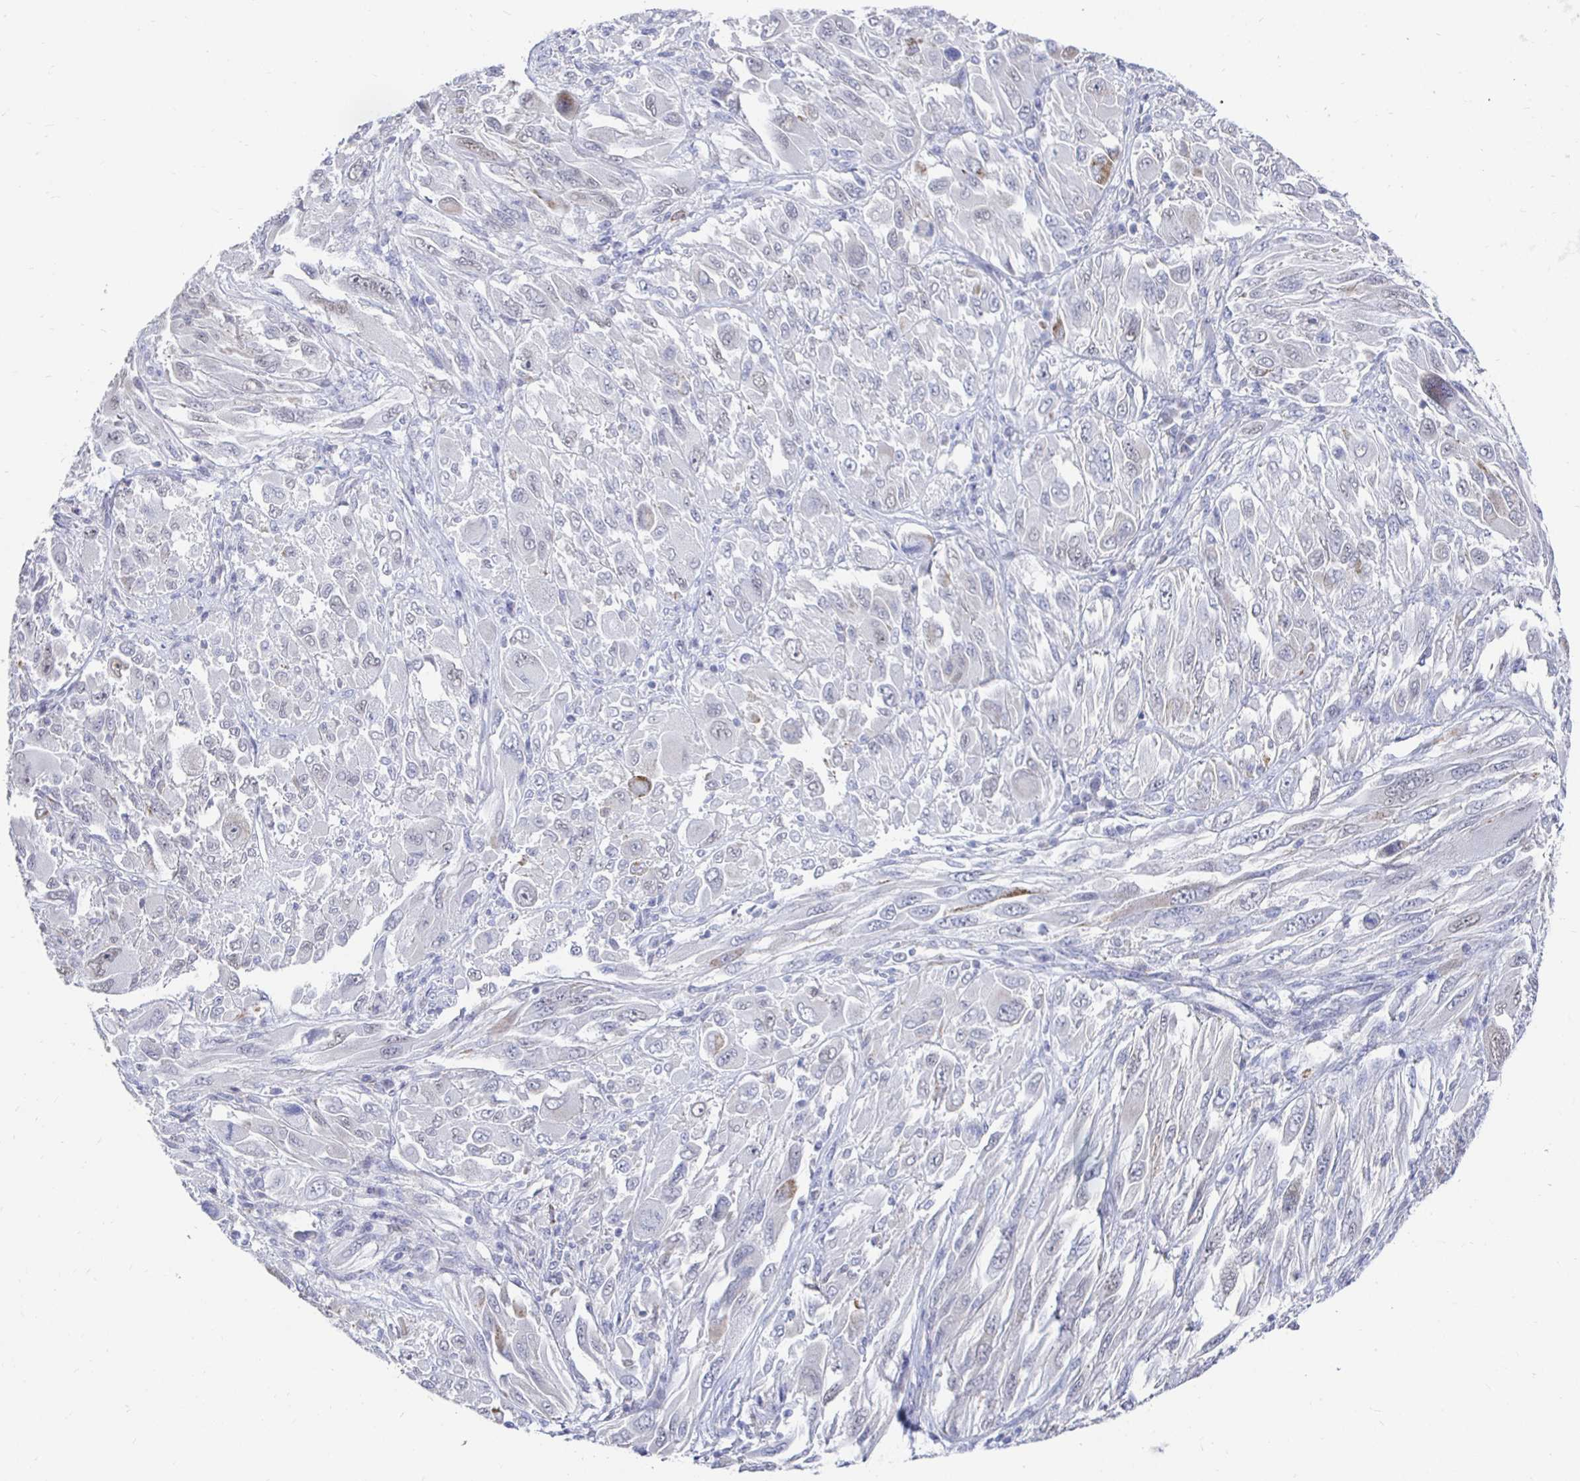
{"staining": {"intensity": "negative", "quantity": "none", "location": "none"}, "tissue": "melanoma", "cell_type": "Tumor cells", "image_type": "cancer", "snomed": [{"axis": "morphology", "description": "Malignant melanoma, NOS"}, {"axis": "topography", "description": "Skin"}], "caption": "Immunohistochemistry (IHC) micrograph of malignant melanoma stained for a protein (brown), which displays no staining in tumor cells.", "gene": "NOCT", "patient": {"sex": "female", "age": 91}}